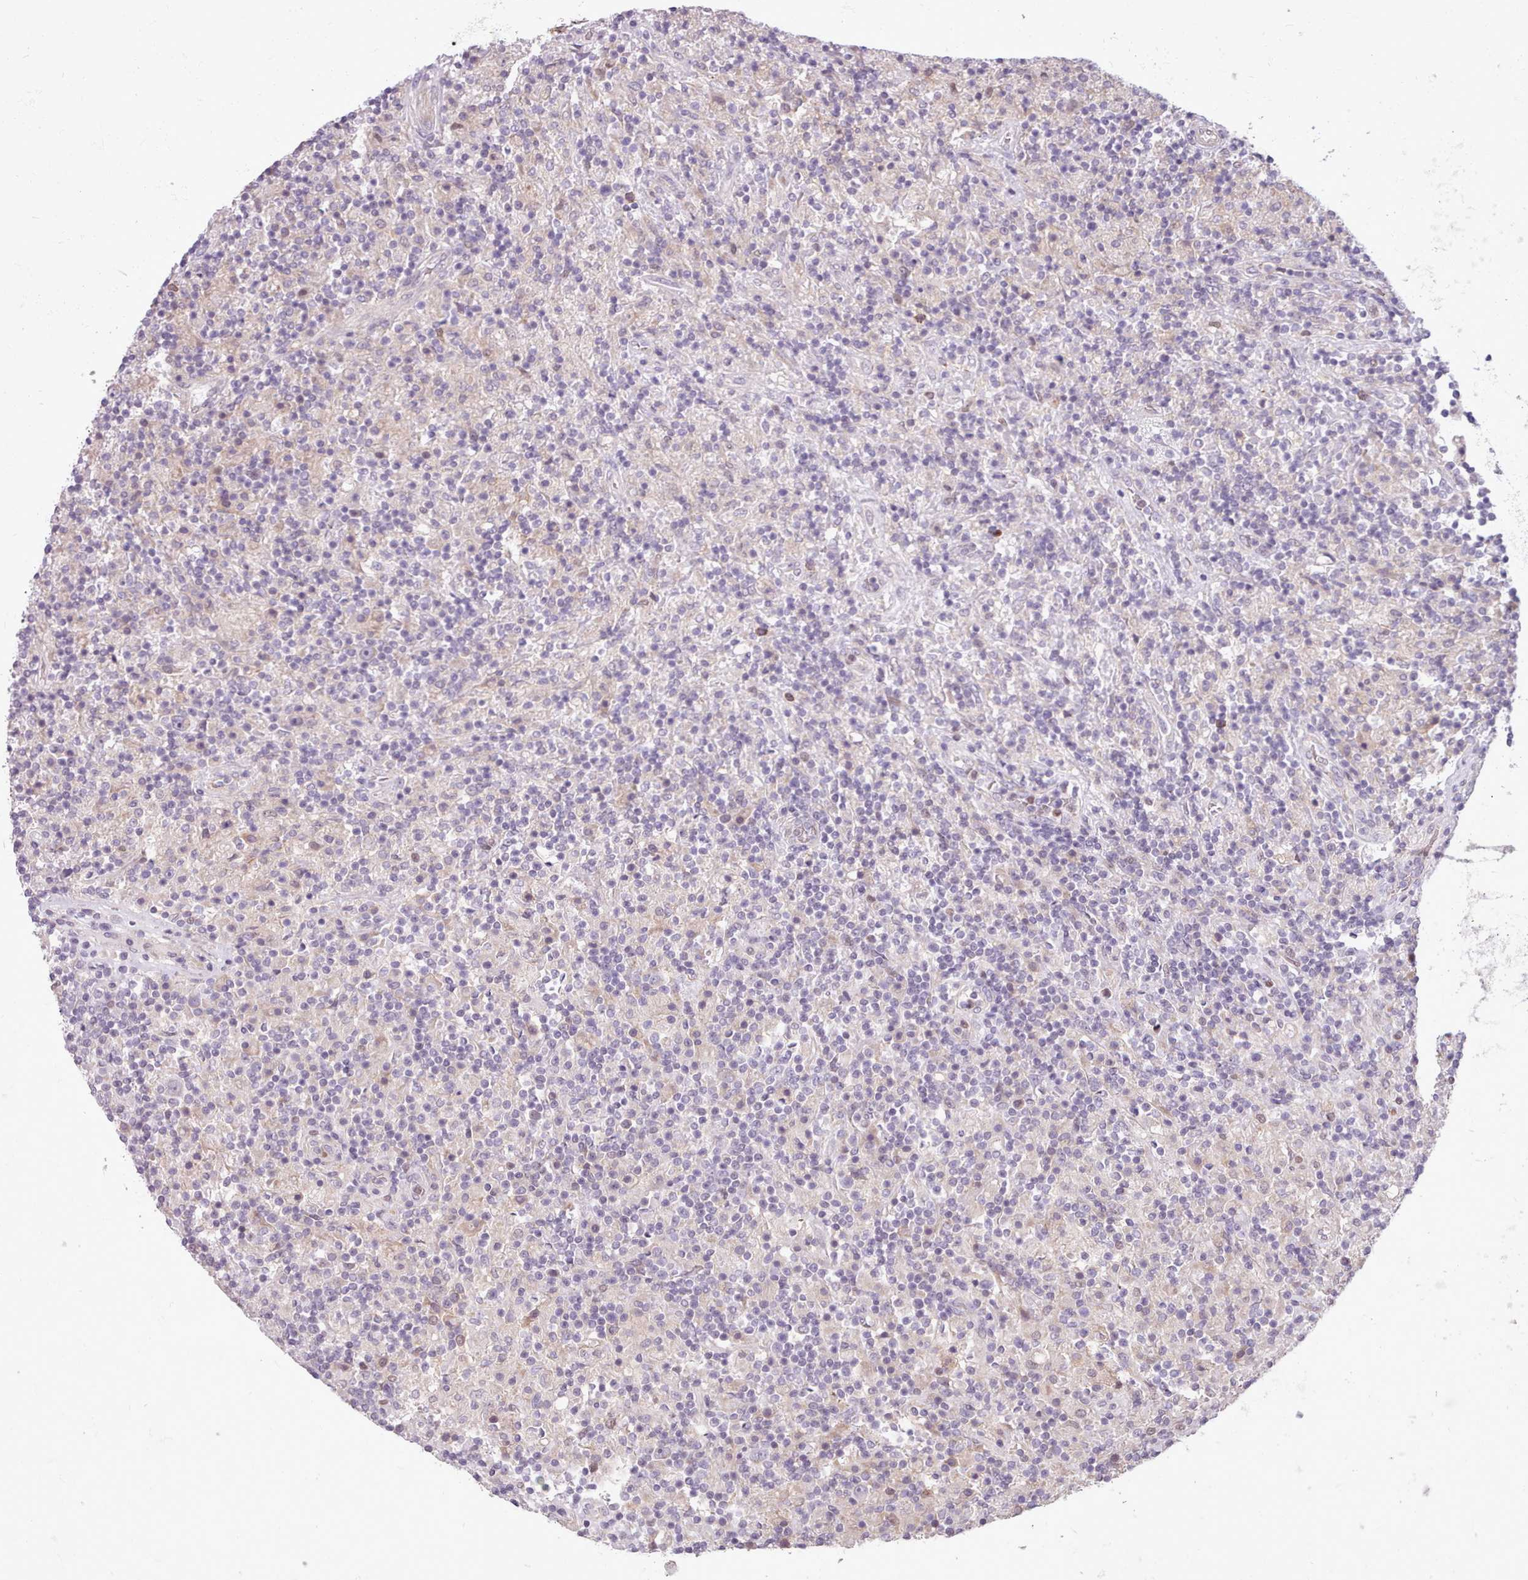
{"staining": {"intensity": "negative", "quantity": "none", "location": "none"}, "tissue": "lymphoma", "cell_type": "Tumor cells", "image_type": "cancer", "snomed": [{"axis": "morphology", "description": "Hodgkin's disease, NOS"}, {"axis": "topography", "description": "Lymph node"}], "caption": "High magnification brightfield microscopy of lymphoma stained with DAB (3,3'-diaminobenzidine) (brown) and counterstained with hematoxylin (blue): tumor cells show no significant staining.", "gene": "SLURP1", "patient": {"sex": "male", "age": 70}}